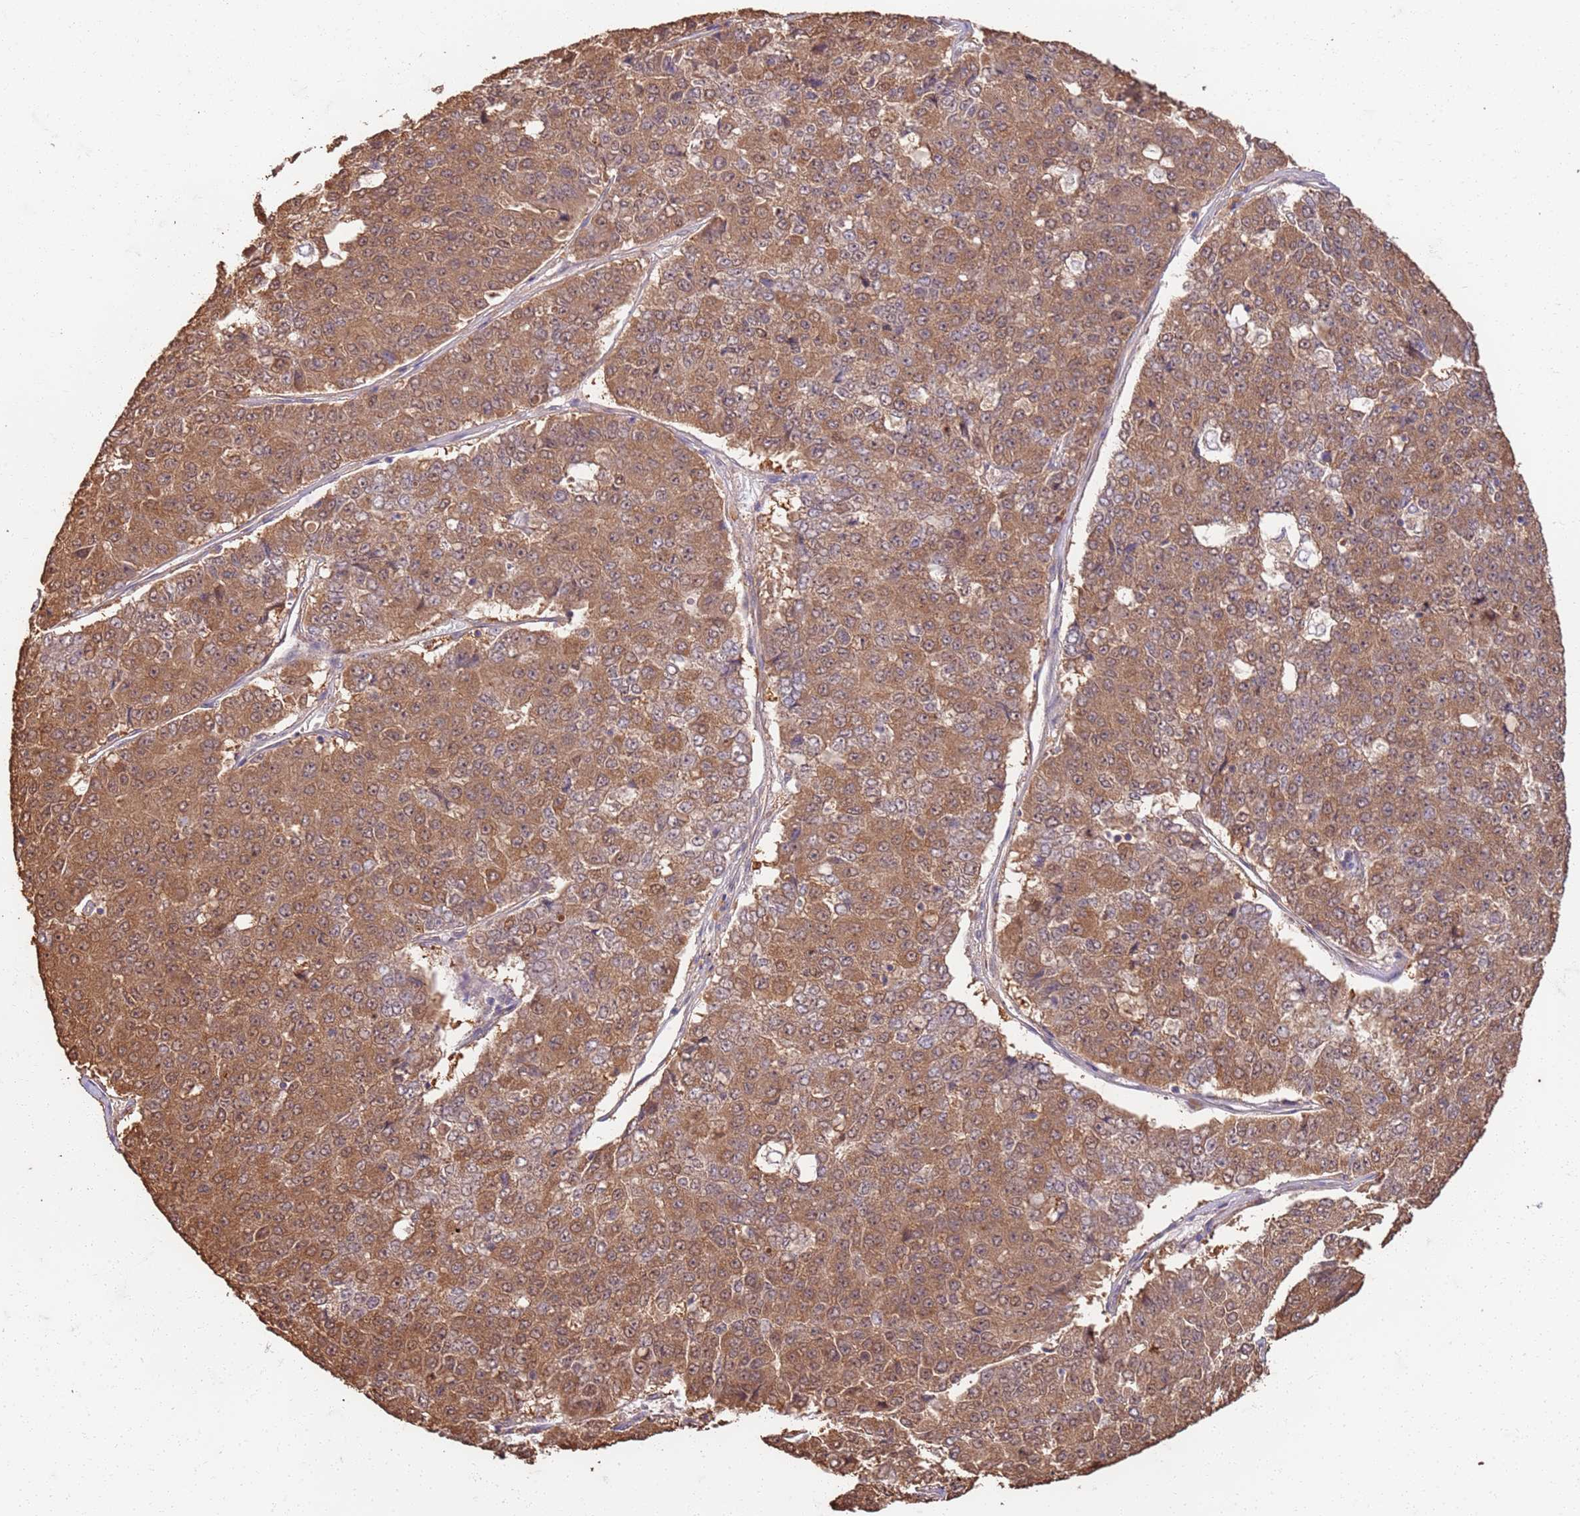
{"staining": {"intensity": "moderate", "quantity": ">75%", "location": "cytoplasmic/membranous,nuclear"}, "tissue": "pancreatic cancer", "cell_type": "Tumor cells", "image_type": "cancer", "snomed": [{"axis": "morphology", "description": "Adenocarcinoma, NOS"}, {"axis": "topography", "description": "Pancreas"}], "caption": "About >75% of tumor cells in adenocarcinoma (pancreatic) exhibit moderate cytoplasmic/membranous and nuclear protein positivity as visualized by brown immunohistochemical staining.", "gene": "UBE3A", "patient": {"sex": "male", "age": 50}}